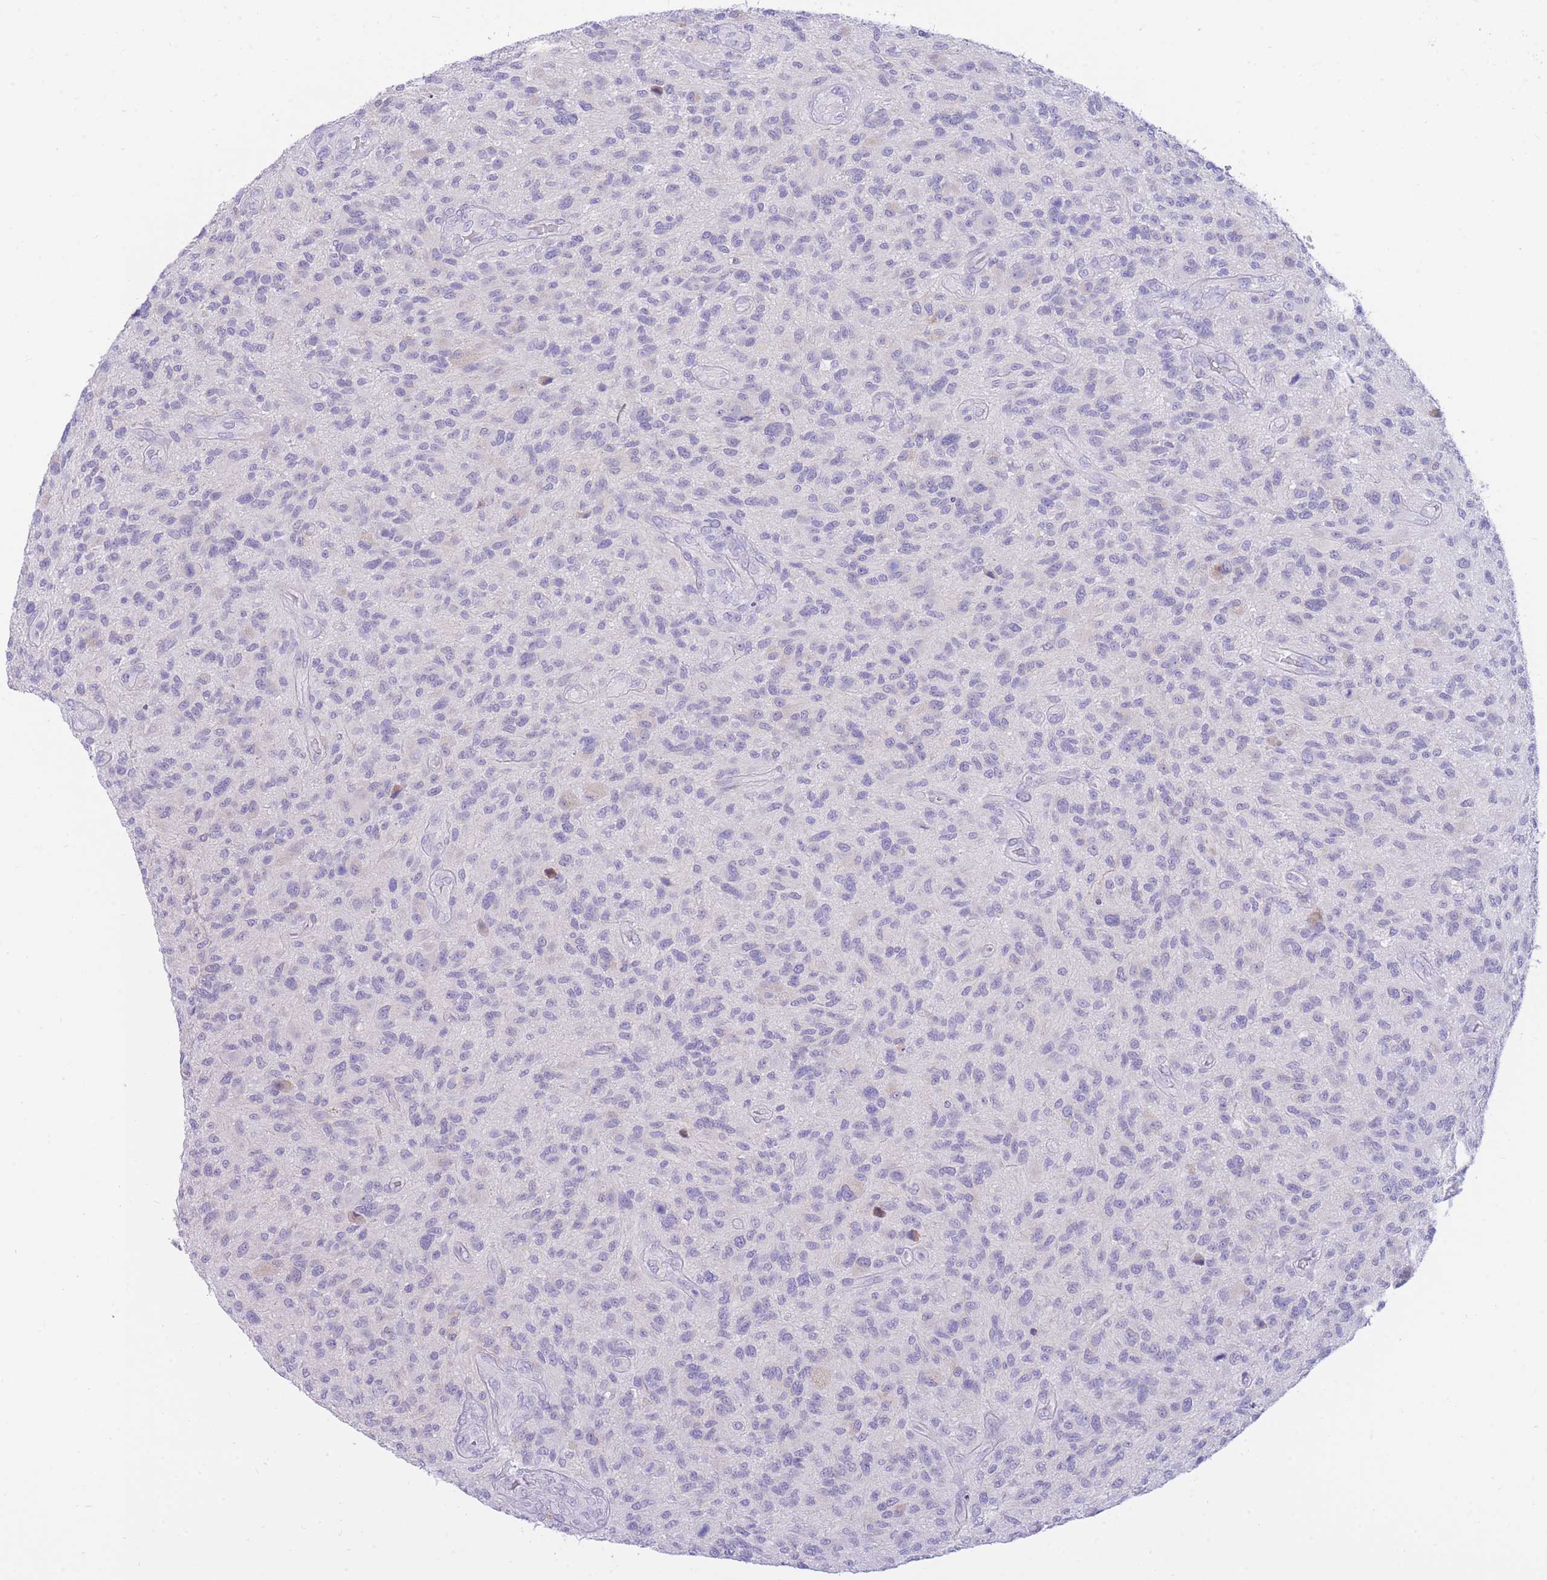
{"staining": {"intensity": "negative", "quantity": "none", "location": "none"}, "tissue": "glioma", "cell_type": "Tumor cells", "image_type": "cancer", "snomed": [{"axis": "morphology", "description": "Glioma, malignant, High grade"}, {"axis": "topography", "description": "Brain"}], "caption": "IHC of human glioma demonstrates no expression in tumor cells.", "gene": "SSUH2", "patient": {"sex": "male", "age": 47}}